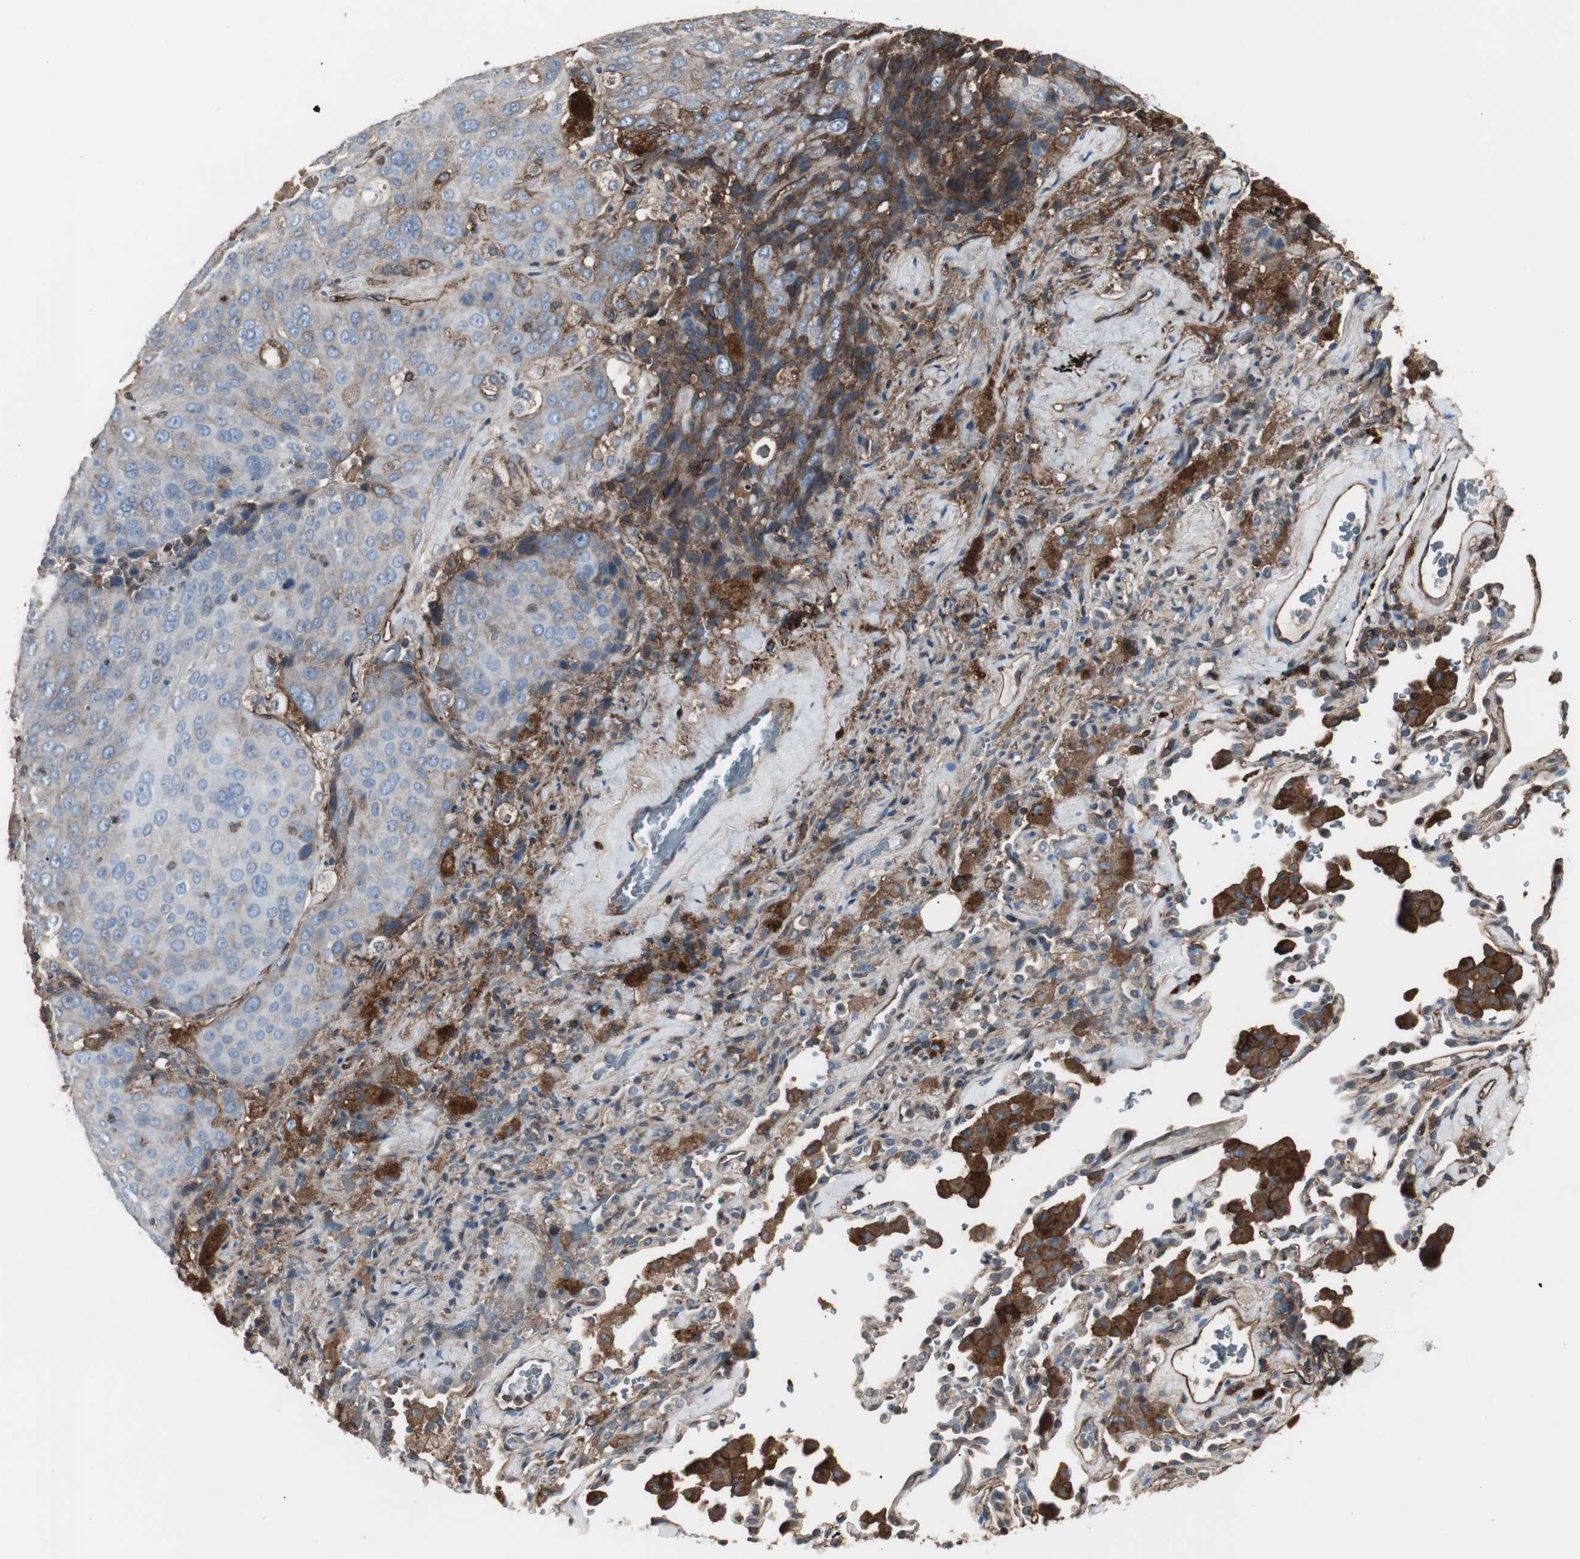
{"staining": {"intensity": "strong", "quantity": "<25%", "location": "cytoplasmic/membranous"}, "tissue": "lung cancer", "cell_type": "Tumor cells", "image_type": "cancer", "snomed": [{"axis": "morphology", "description": "Squamous cell carcinoma, NOS"}, {"axis": "topography", "description": "Lung"}], "caption": "Protein analysis of lung cancer tissue displays strong cytoplasmic/membranous positivity in approximately <25% of tumor cells.", "gene": "B2M", "patient": {"sex": "male", "age": 54}}